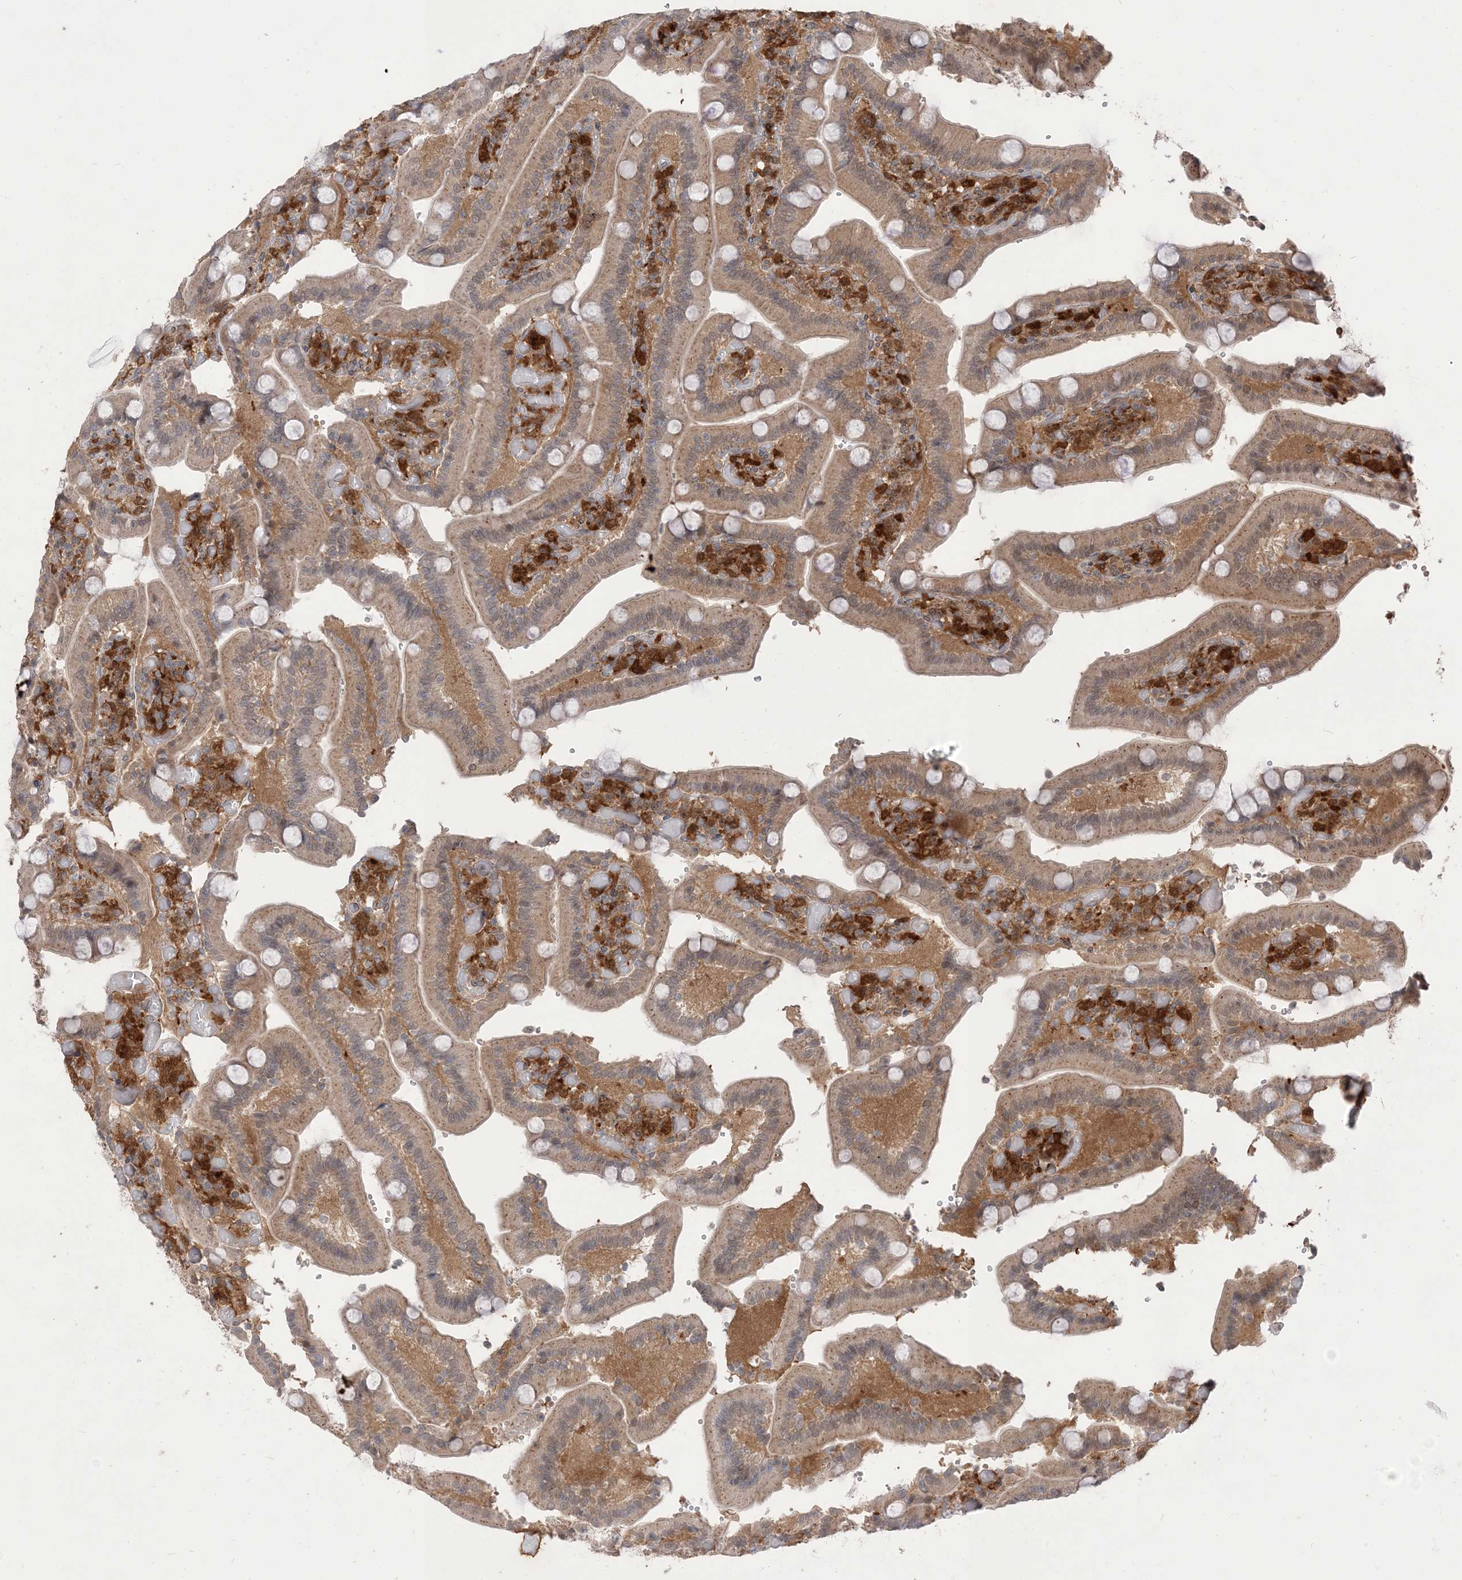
{"staining": {"intensity": "moderate", "quantity": ">75%", "location": "cytoplasmic/membranous,nuclear"}, "tissue": "duodenum", "cell_type": "Glandular cells", "image_type": "normal", "snomed": [{"axis": "morphology", "description": "Normal tissue, NOS"}, {"axis": "topography", "description": "Duodenum"}], "caption": "Benign duodenum was stained to show a protein in brown. There is medium levels of moderate cytoplasmic/membranous,nuclear expression in approximately >75% of glandular cells.", "gene": "NAGK", "patient": {"sex": "female", "age": 62}}